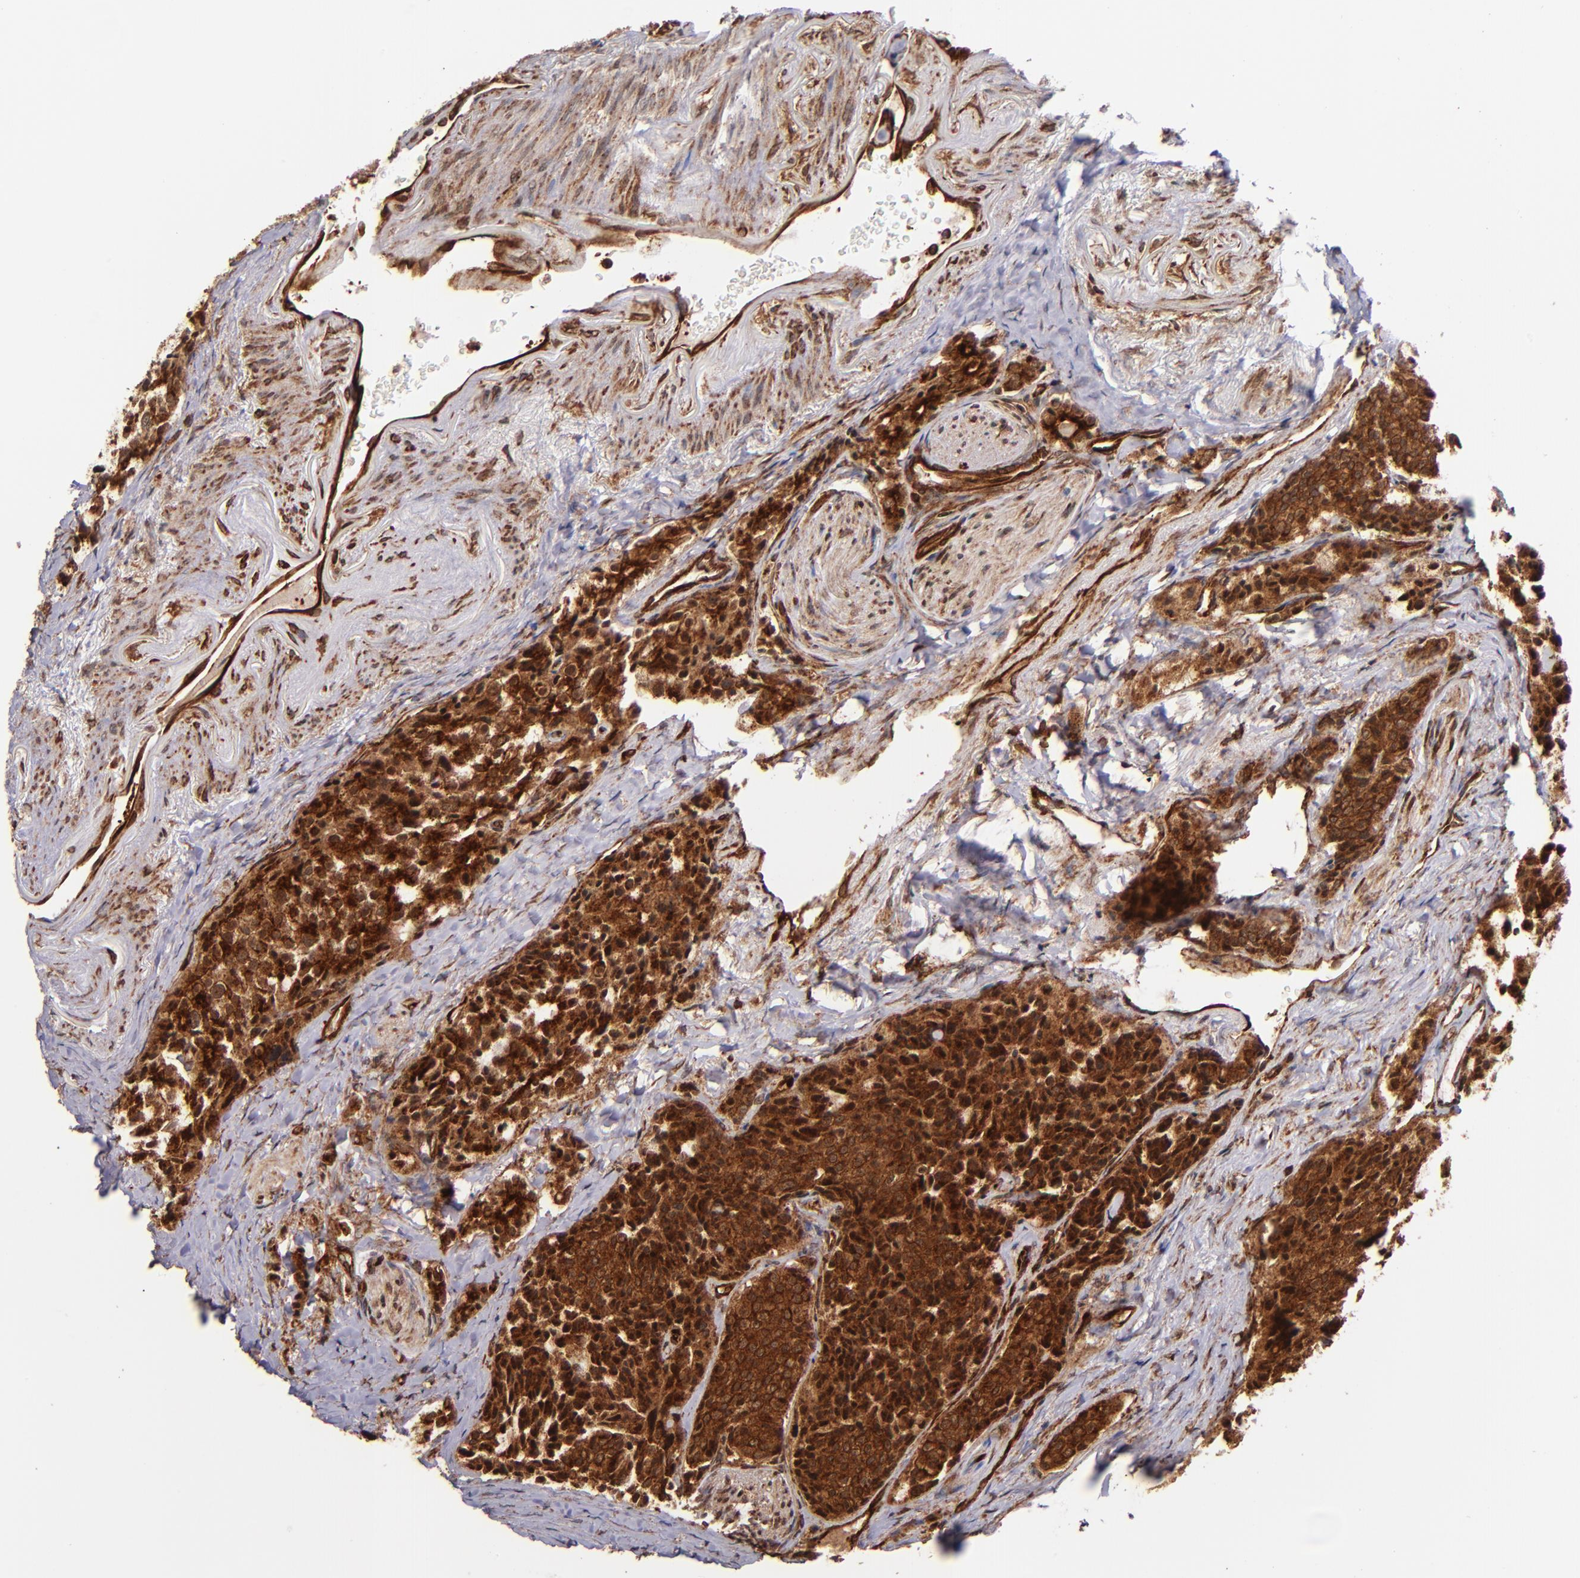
{"staining": {"intensity": "strong", "quantity": ">75%", "location": "cytoplasmic/membranous,nuclear"}, "tissue": "carcinoid", "cell_type": "Tumor cells", "image_type": "cancer", "snomed": [{"axis": "morphology", "description": "Carcinoid, malignant, NOS"}, {"axis": "topography", "description": "Colon"}], "caption": "Human carcinoid (malignant) stained with a brown dye reveals strong cytoplasmic/membranous and nuclear positive staining in about >75% of tumor cells.", "gene": "STX8", "patient": {"sex": "female", "age": 61}}